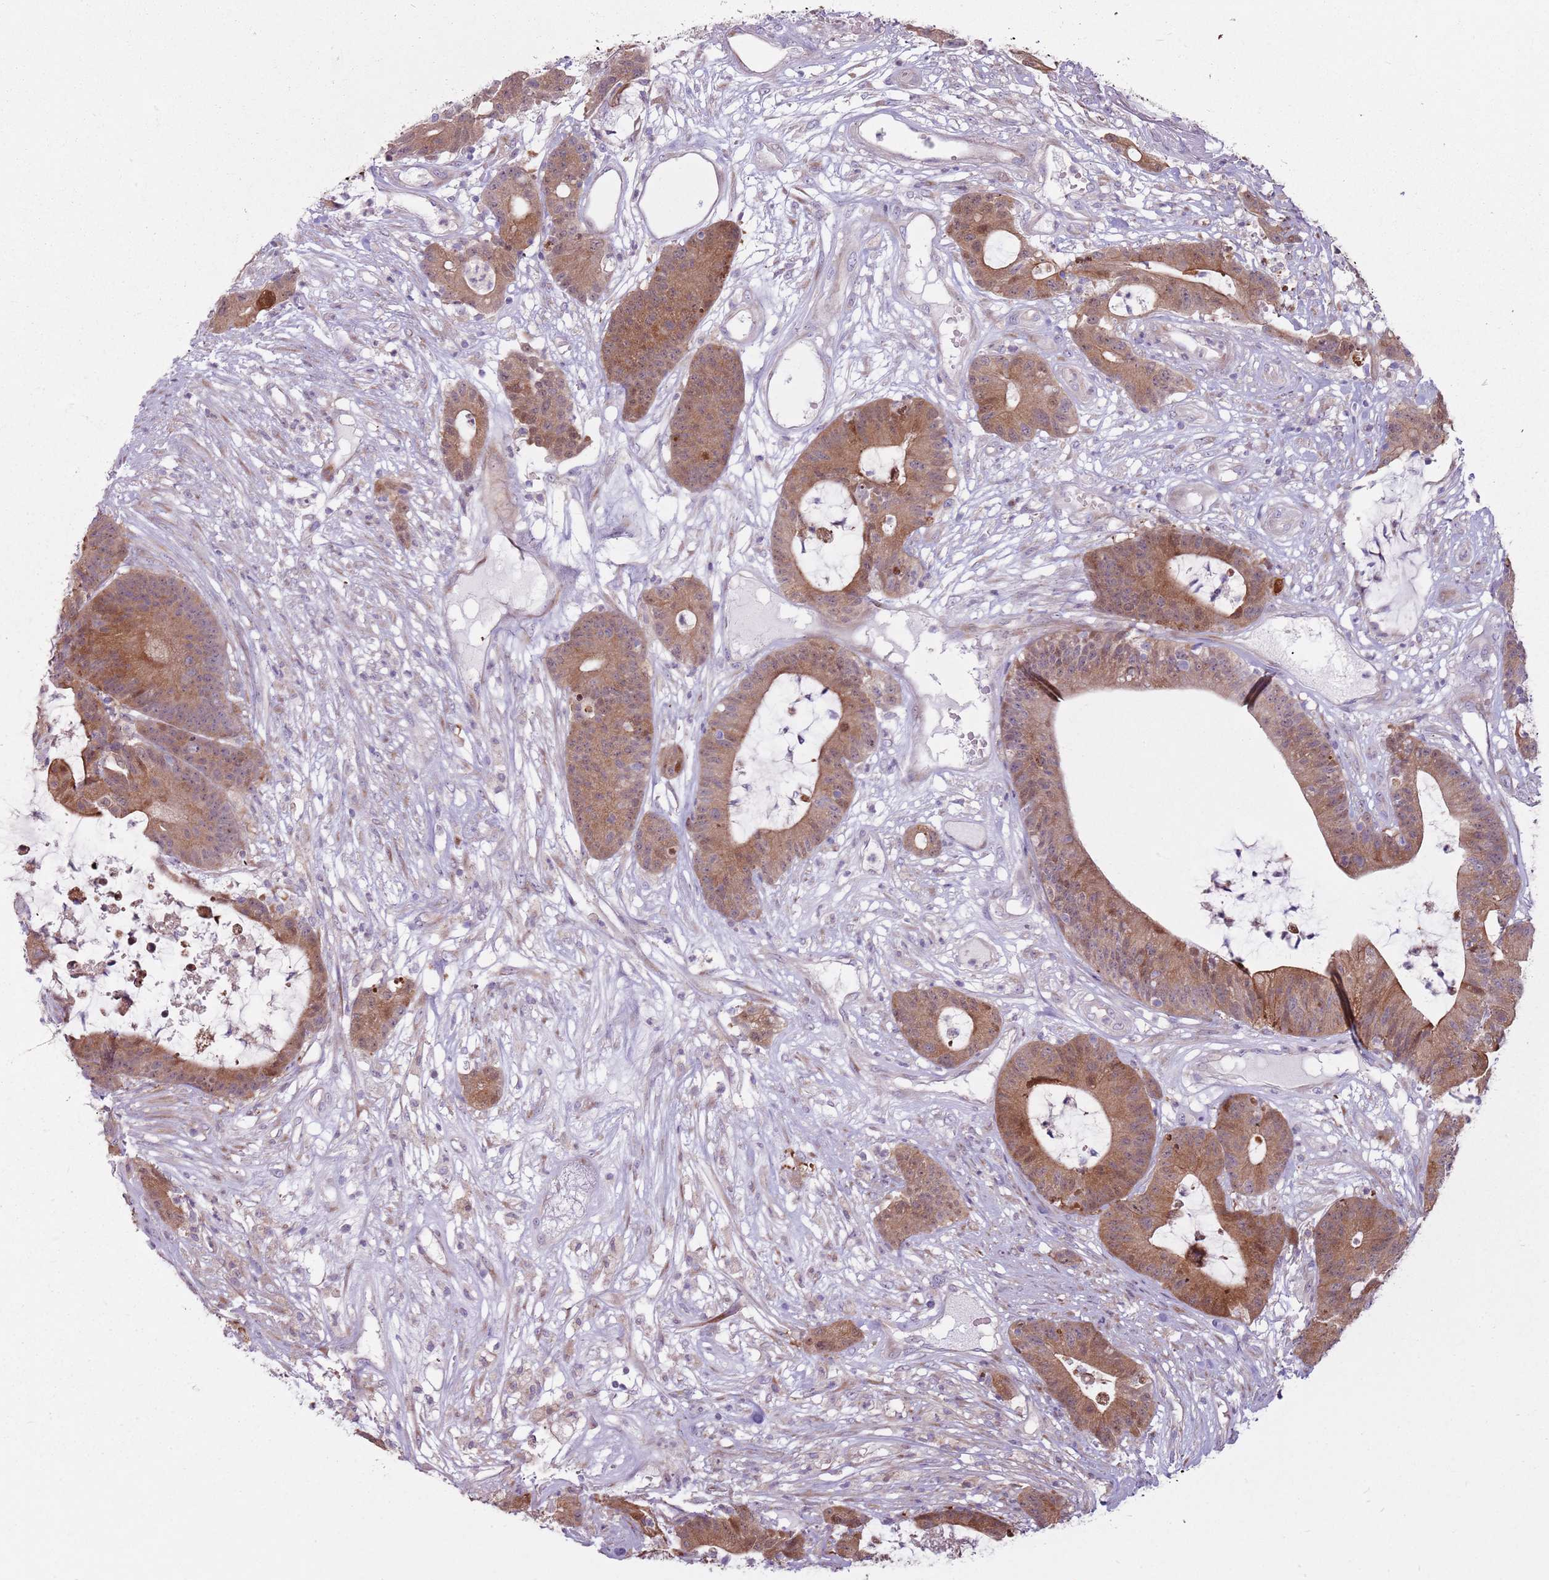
{"staining": {"intensity": "moderate", "quantity": ">75%", "location": "cytoplasmic/membranous"}, "tissue": "colorectal cancer", "cell_type": "Tumor cells", "image_type": "cancer", "snomed": [{"axis": "morphology", "description": "Adenocarcinoma, NOS"}, {"axis": "topography", "description": "Colon"}], "caption": "Moderate cytoplasmic/membranous staining for a protein is appreciated in about >75% of tumor cells of colorectal cancer using immunohistochemistry.", "gene": "CCDC150", "patient": {"sex": "female", "age": 84}}